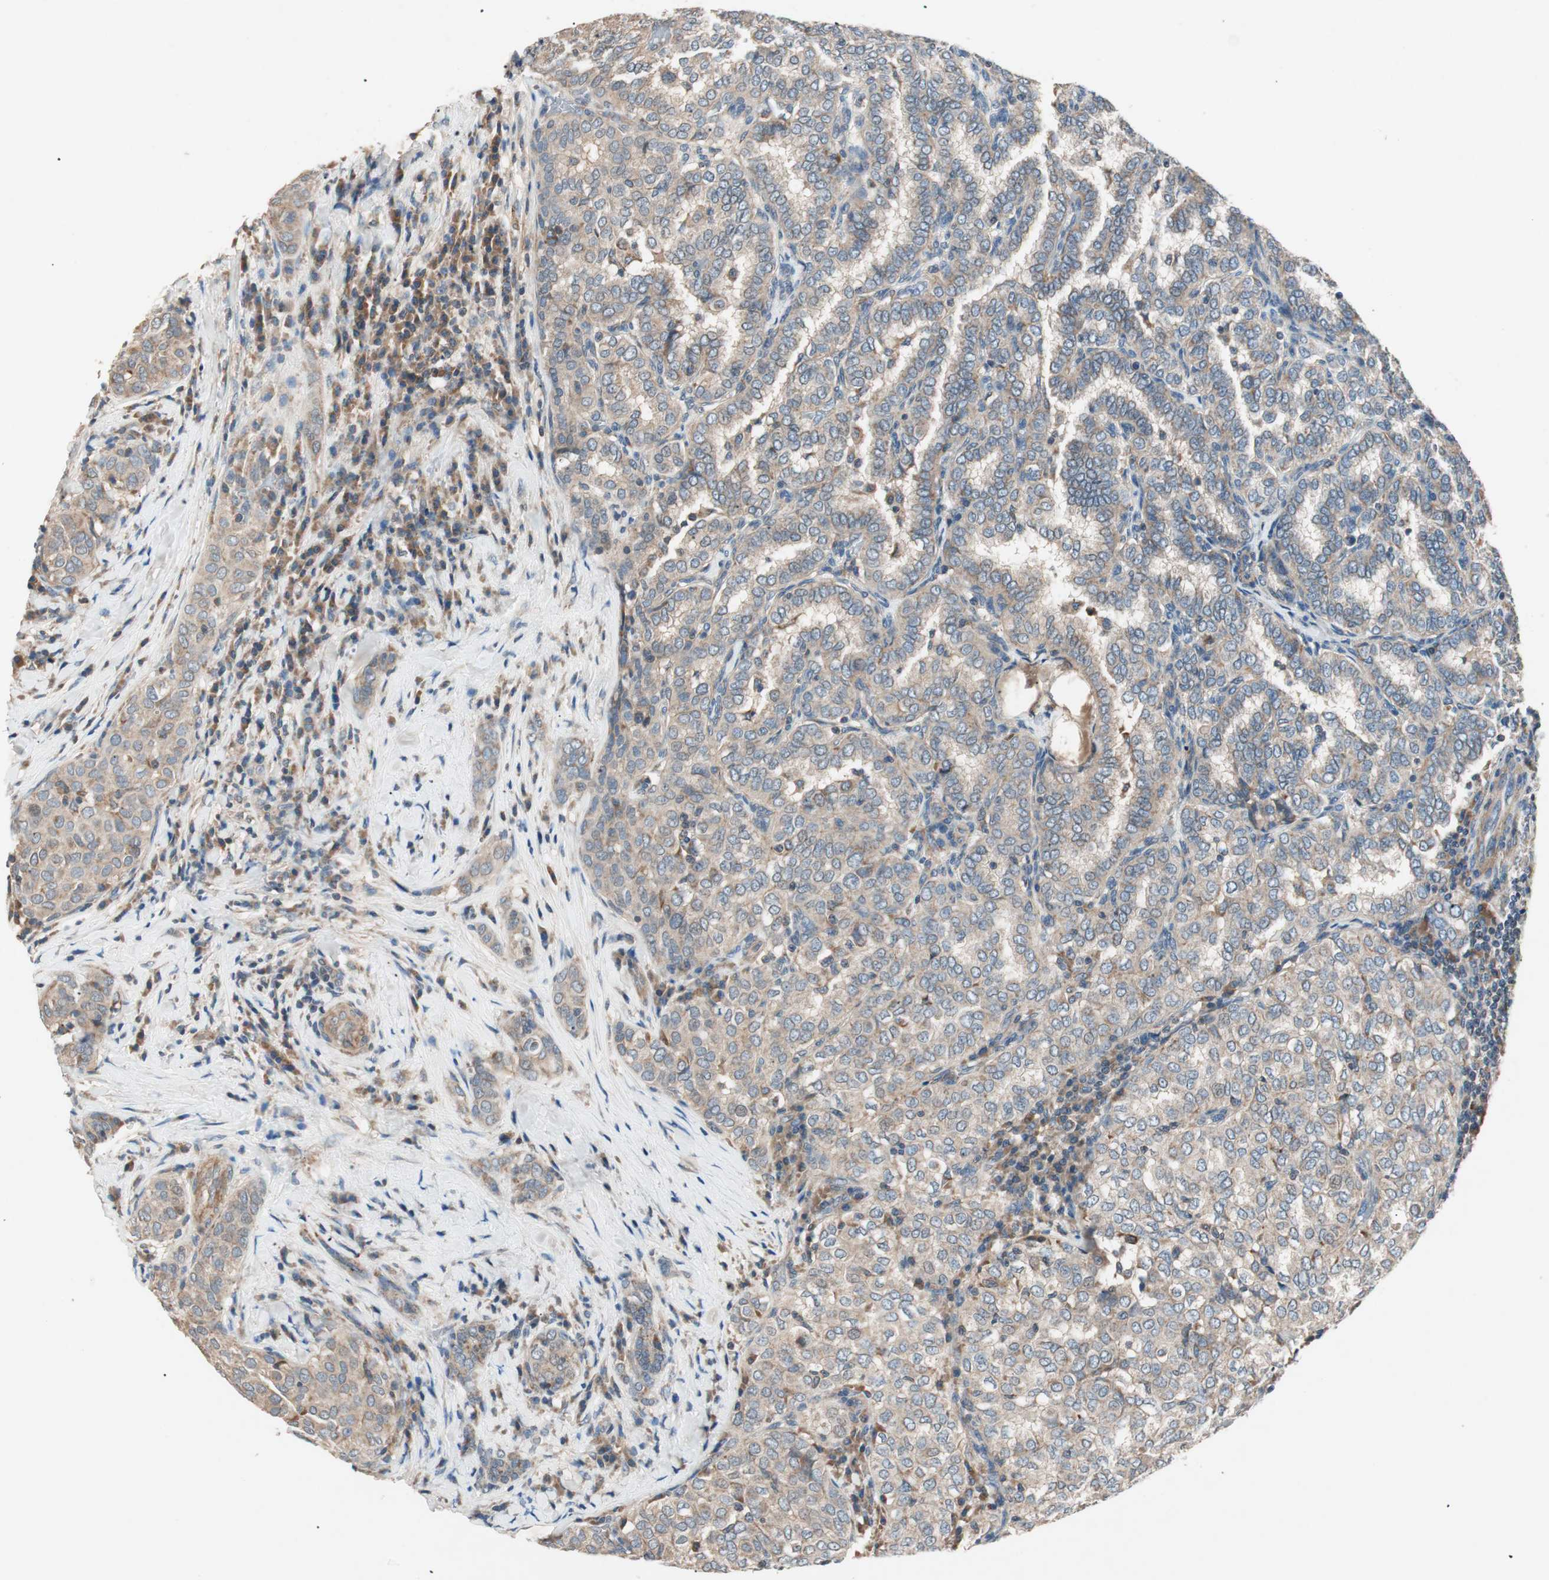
{"staining": {"intensity": "weak", "quantity": ">75%", "location": "cytoplasmic/membranous"}, "tissue": "thyroid cancer", "cell_type": "Tumor cells", "image_type": "cancer", "snomed": [{"axis": "morphology", "description": "Papillary adenocarcinoma, NOS"}, {"axis": "topography", "description": "Thyroid gland"}], "caption": "Human thyroid cancer stained with a brown dye shows weak cytoplasmic/membranous positive staining in about >75% of tumor cells.", "gene": "HPN", "patient": {"sex": "female", "age": 30}}